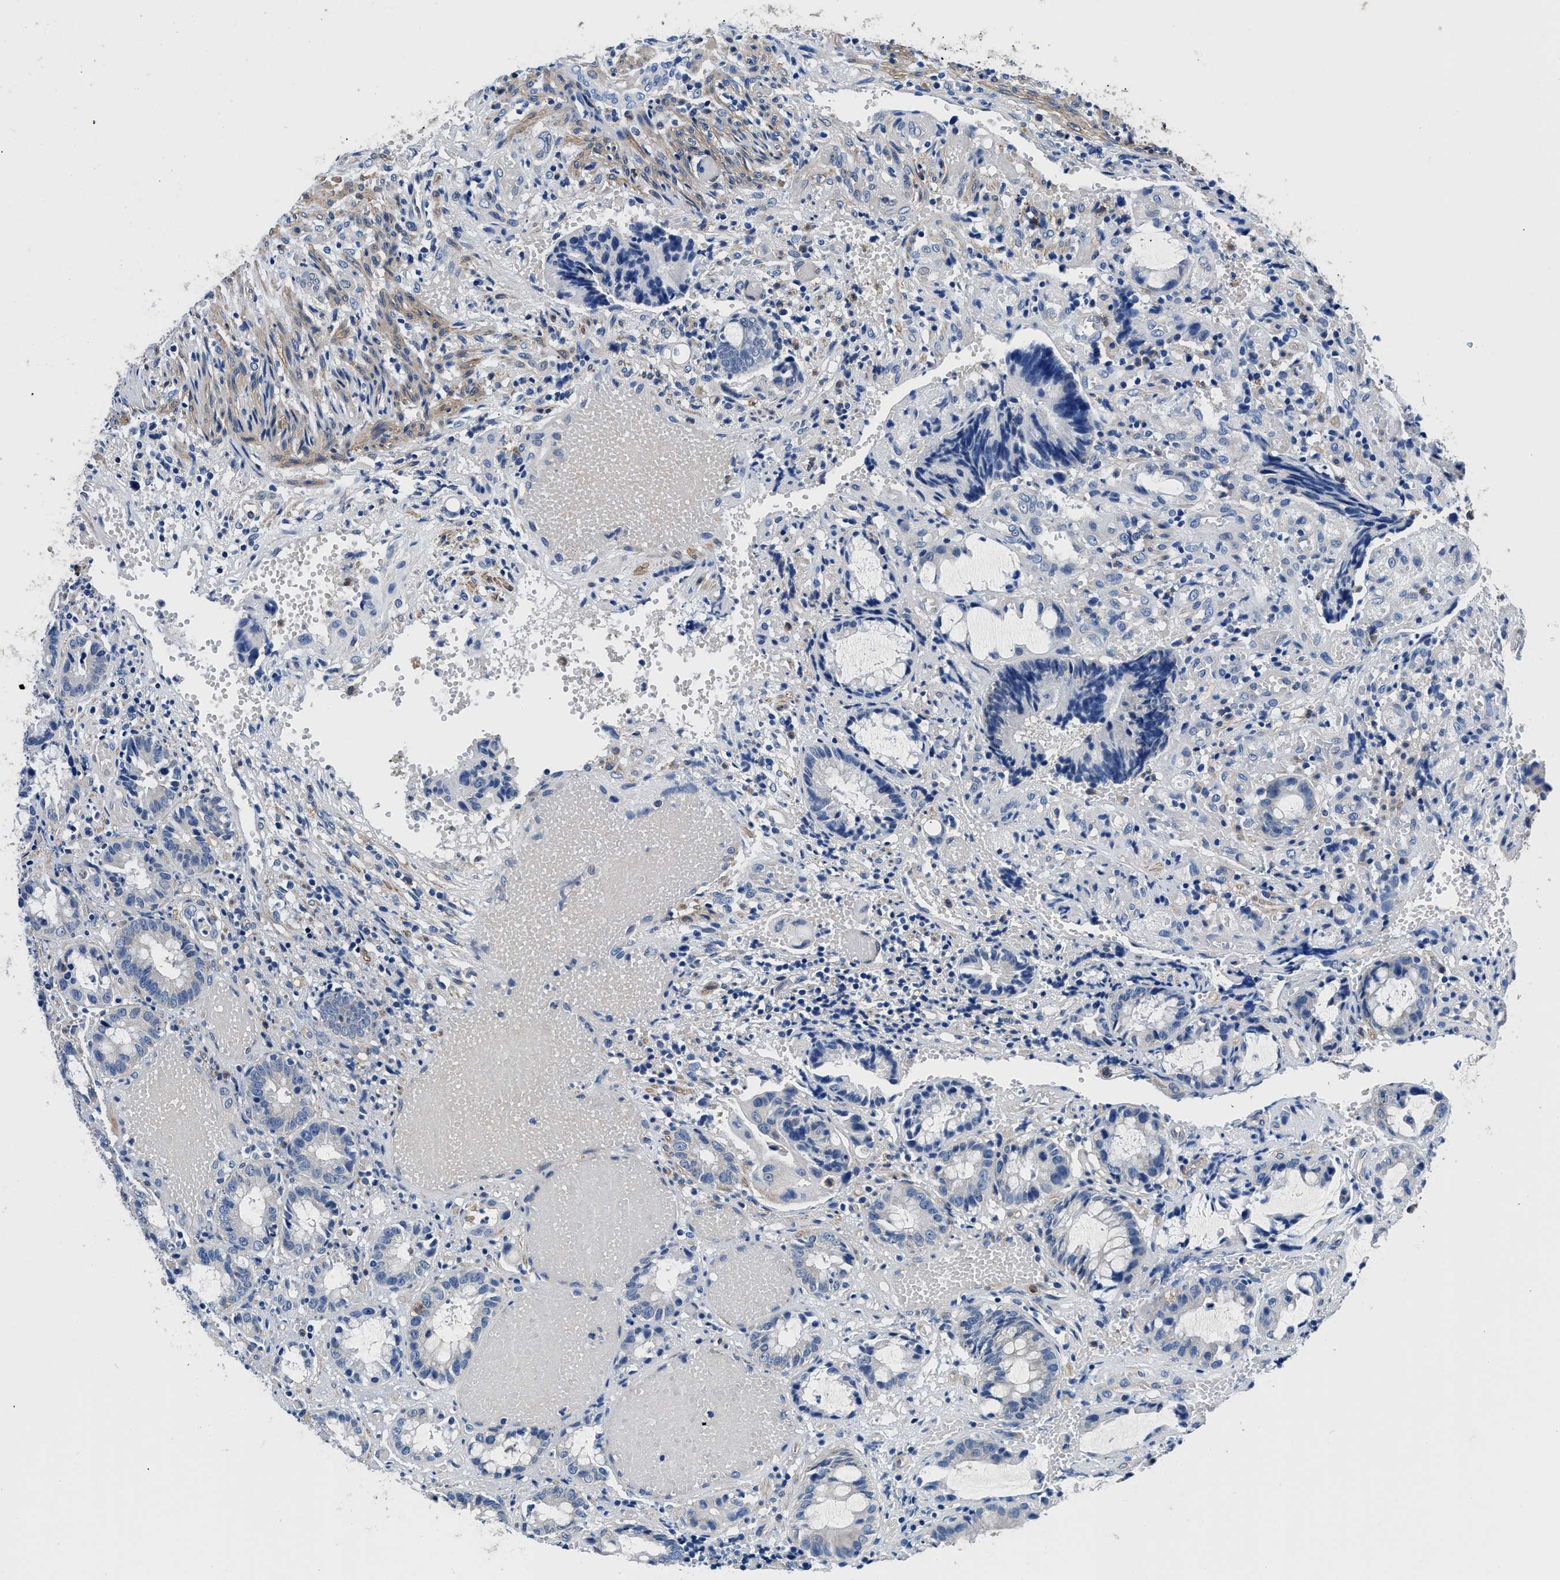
{"staining": {"intensity": "negative", "quantity": "none", "location": "none"}, "tissue": "colorectal cancer", "cell_type": "Tumor cells", "image_type": "cancer", "snomed": [{"axis": "morphology", "description": "Adenocarcinoma, NOS"}, {"axis": "topography", "description": "Colon"}], "caption": "Immunohistochemistry (IHC) histopathology image of neoplastic tissue: human adenocarcinoma (colorectal) stained with DAB (3,3'-diaminobenzidine) shows no significant protein staining in tumor cells.", "gene": "NEU1", "patient": {"sex": "female", "age": 57}}